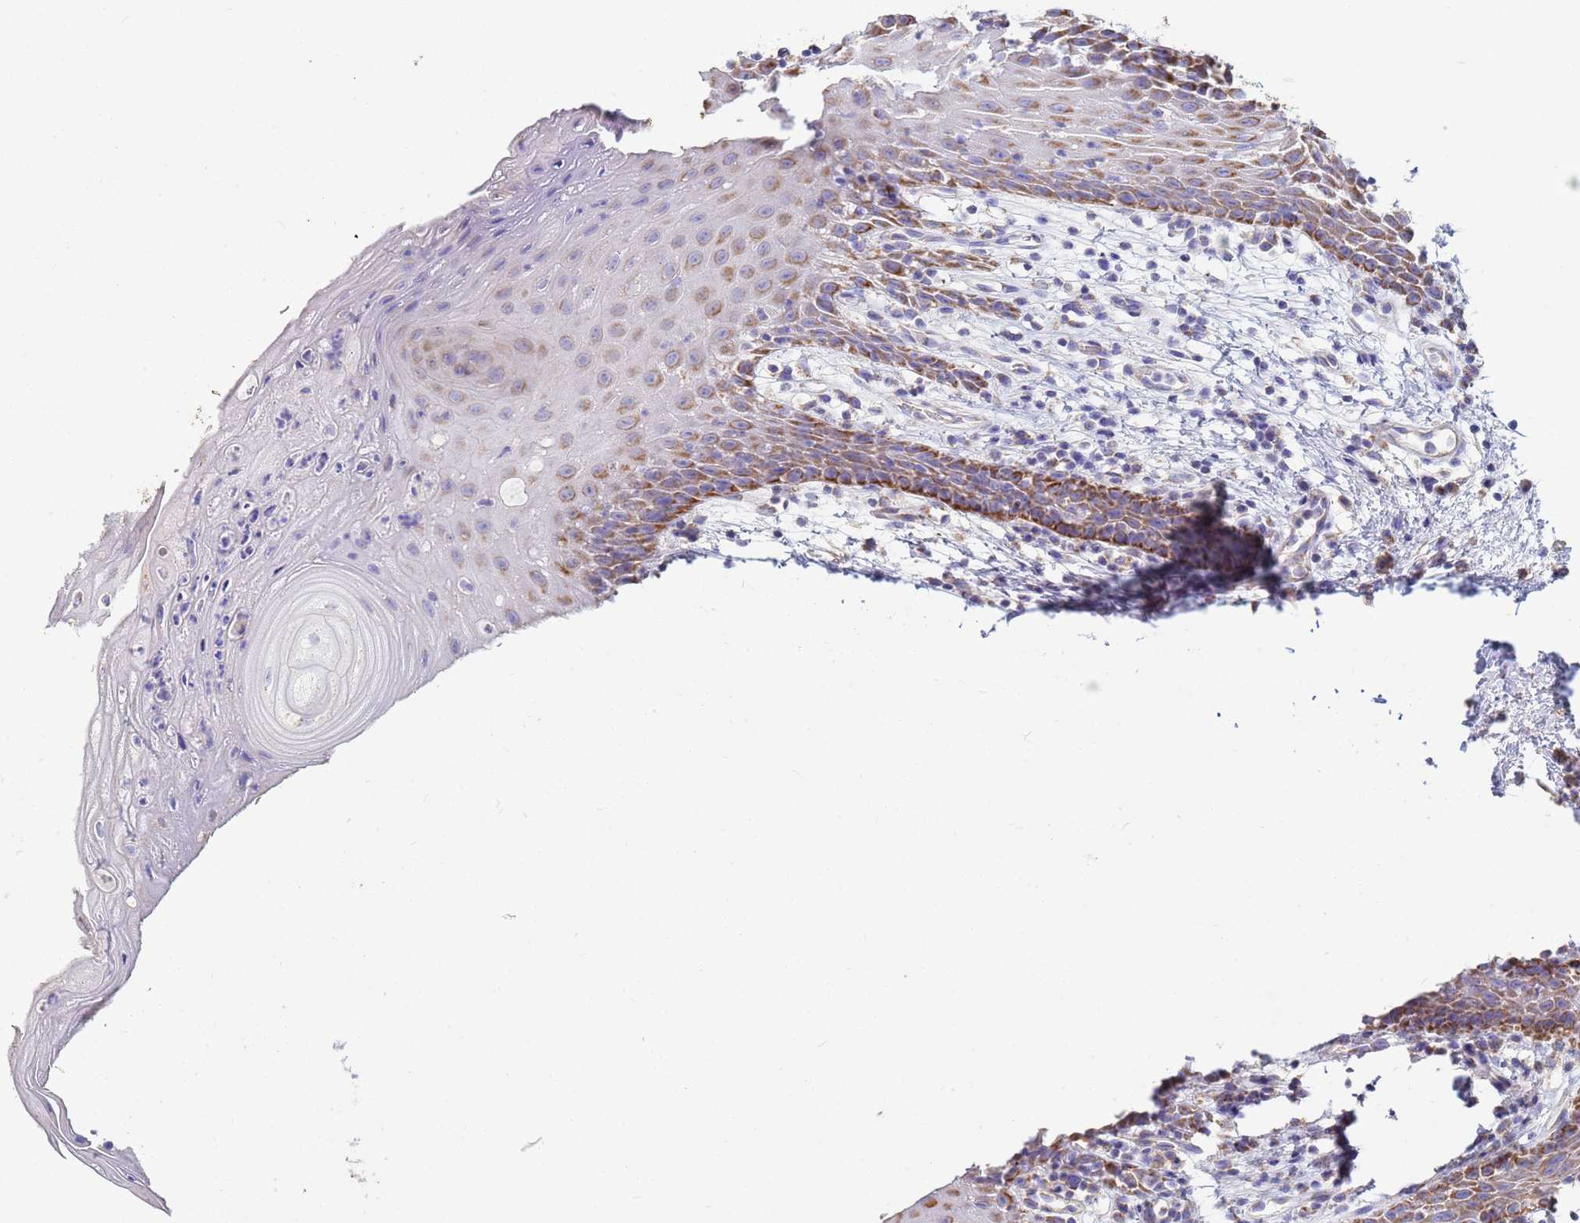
{"staining": {"intensity": "moderate", "quantity": "25%-75%", "location": "cytoplasmic/membranous"}, "tissue": "oral mucosa", "cell_type": "Squamous epithelial cells", "image_type": "normal", "snomed": [{"axis": "morphology", "description": "Normal tissue, NOS"}, {"axis": "topography", "description": "Oral tissue"}, {"axis": "topography", "description": "Tounge, NOS"}], "caption": "This is an image of IHC staining of unremarkable oral mucosa, which shows moderate expression in the cytoplasmic/membranous of squamous epithelial cells.", "gene": "UQCRHL", "patient": {"sex": "female", "age": 59}}